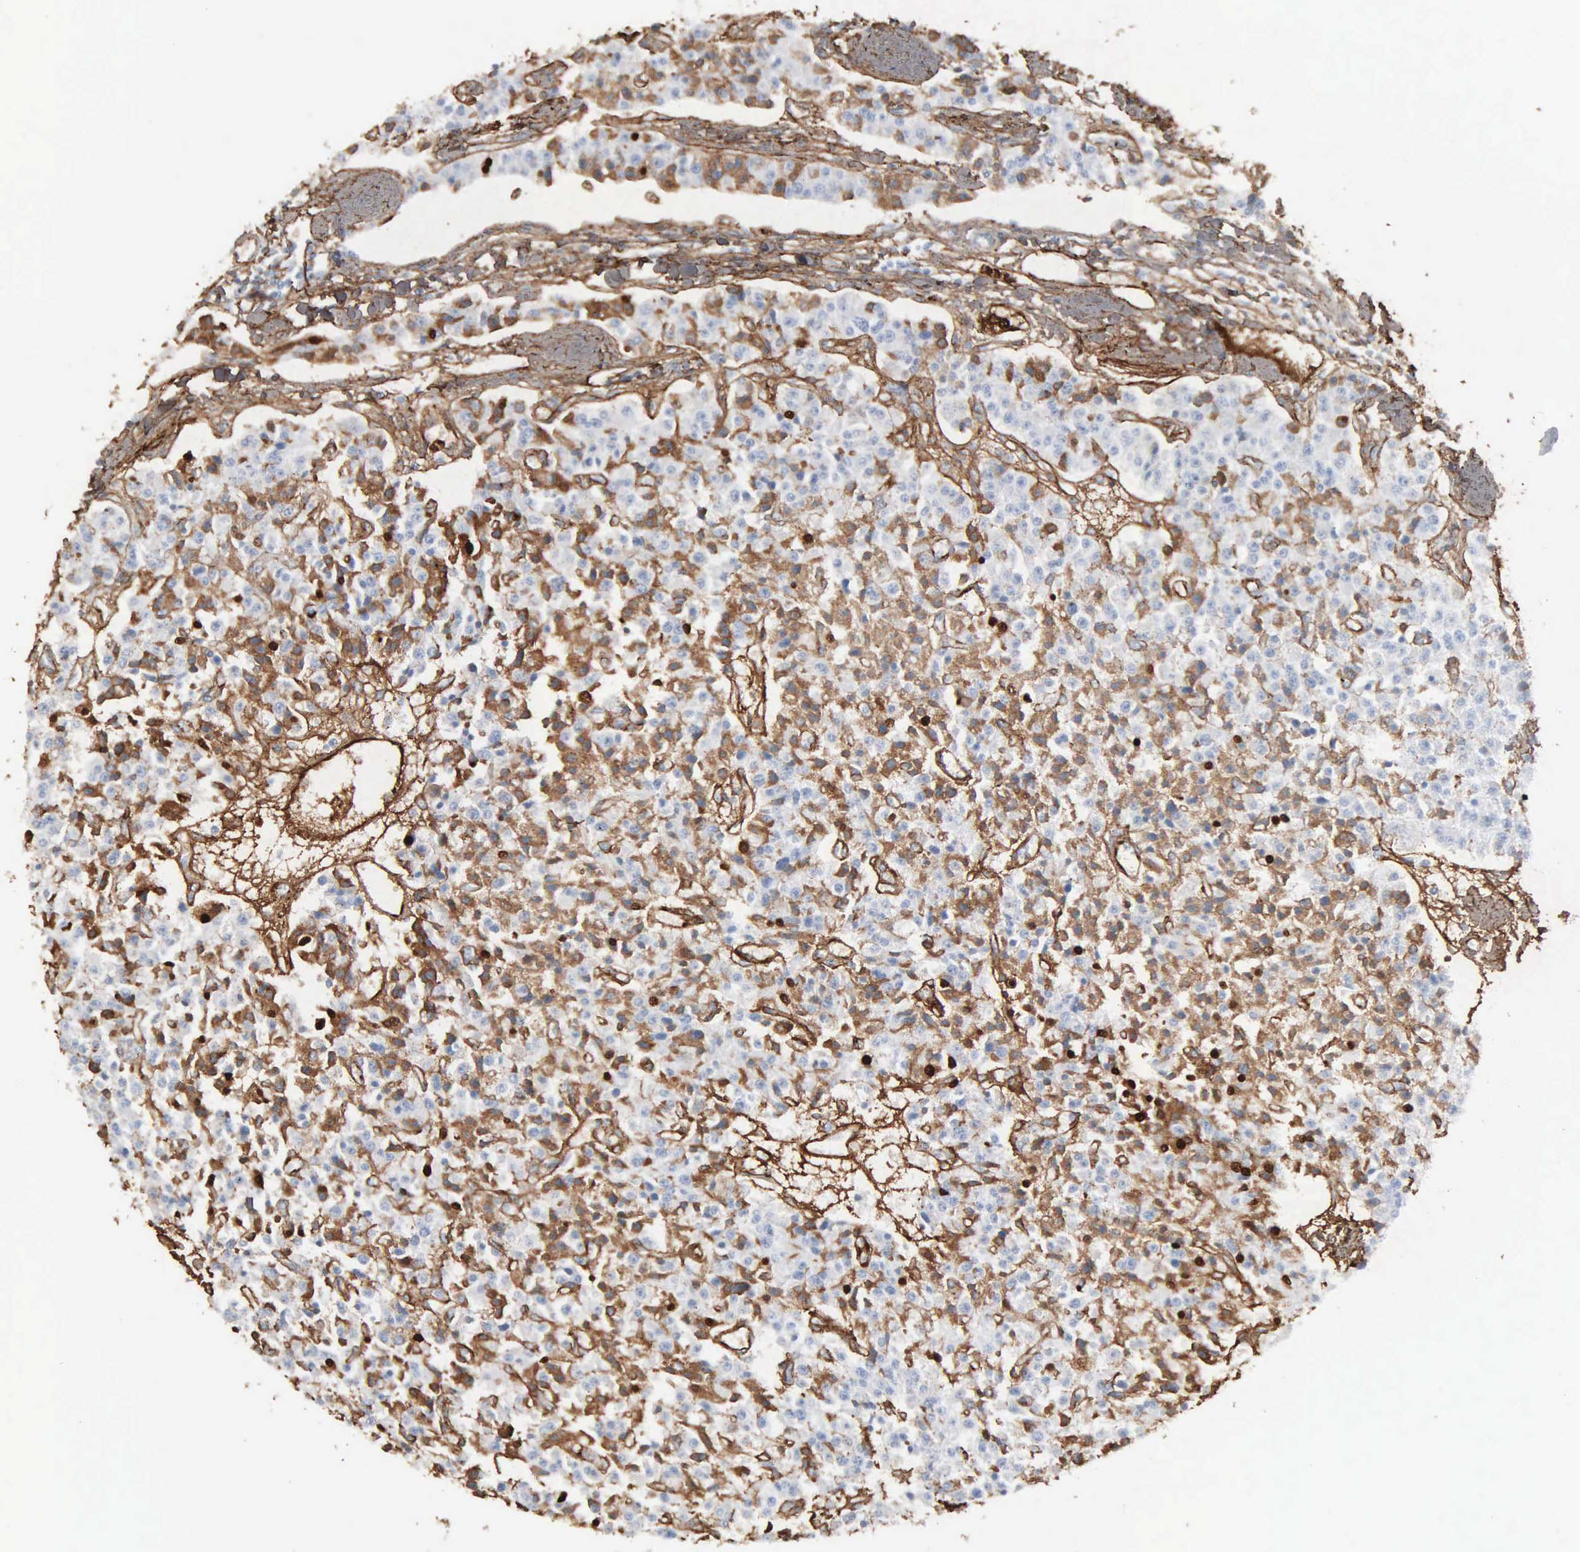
{"staining": {"intensity": "moderate", "quantity": "25%-75%", "location": "cytoplasmic/membranous"}, "tissue": "carcinoid", "cell_type": "Tumor cells", "image_type": "cancer", "snomed": [{"axis": "morphology", "description": "Carcinoid, malignant, NOS"}, {"axis": "topography", "description": "Stomach"}], "caption": "A high-resolution image shows IHC staining of carcinoid (malignant), which shows moderate cytoplasmic/membranous staining in about 25%-75% of tumor cells.", "gene": "FN1", "patient": {"sex": "female", "age": 76}}